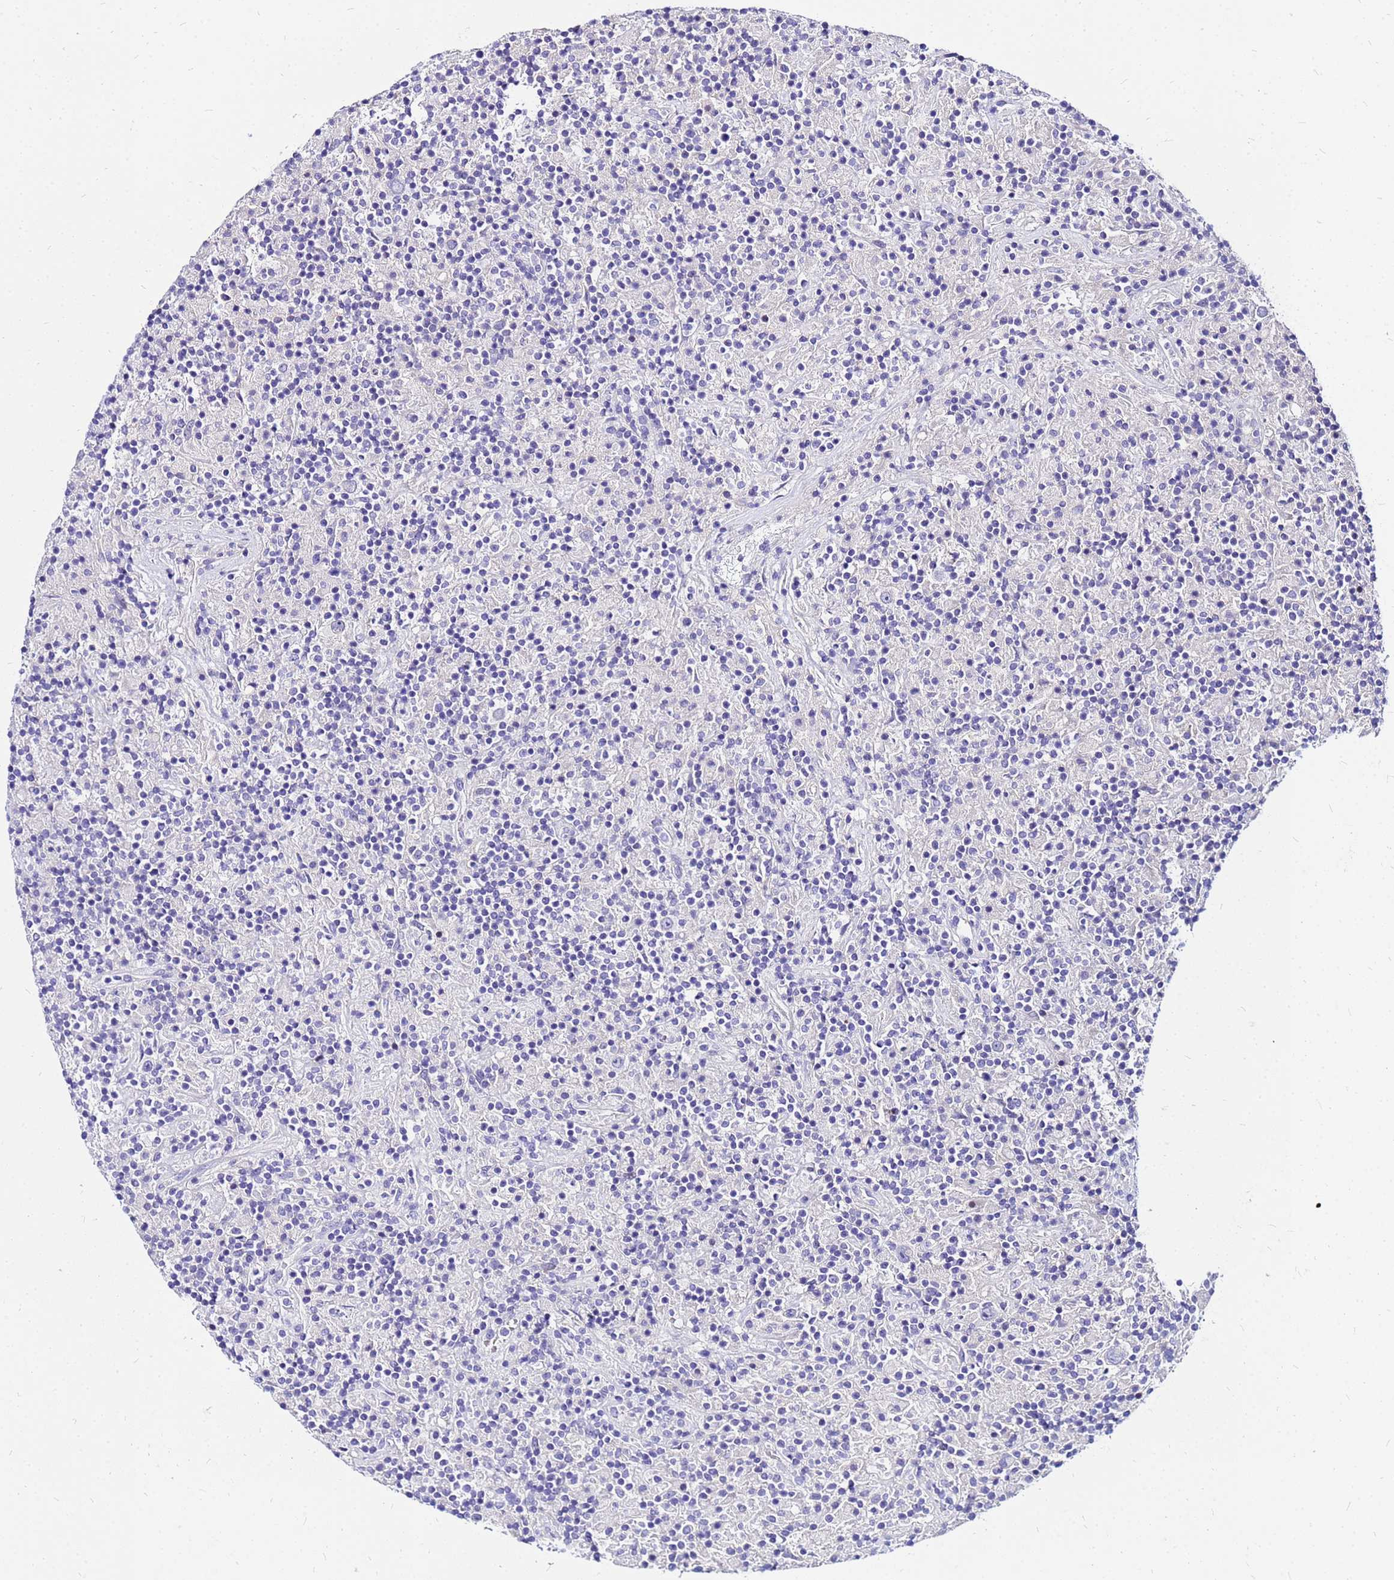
{"staining": {"intensity": "negative", "quantity": "none", "location": "none"}, "tissue": "lymphoma", "cell_type": "Tumor cells", "image_type": "cancer", "snomed": [{"axis": "morphology", "description": "Hodgkin's disease, NOS"}, {"axis": "topography", "description": "Lymph node"}], "caption": "Immunohistochemistry micrograph of neoplastic tissue: human Hodgkin's disease stained with DAB (3,3'-diaminobenzidine) displays no significant protein staining in tumor cells.", "gene": "ARHGEF5", "patient": {"sex": "male", "age": 70}}